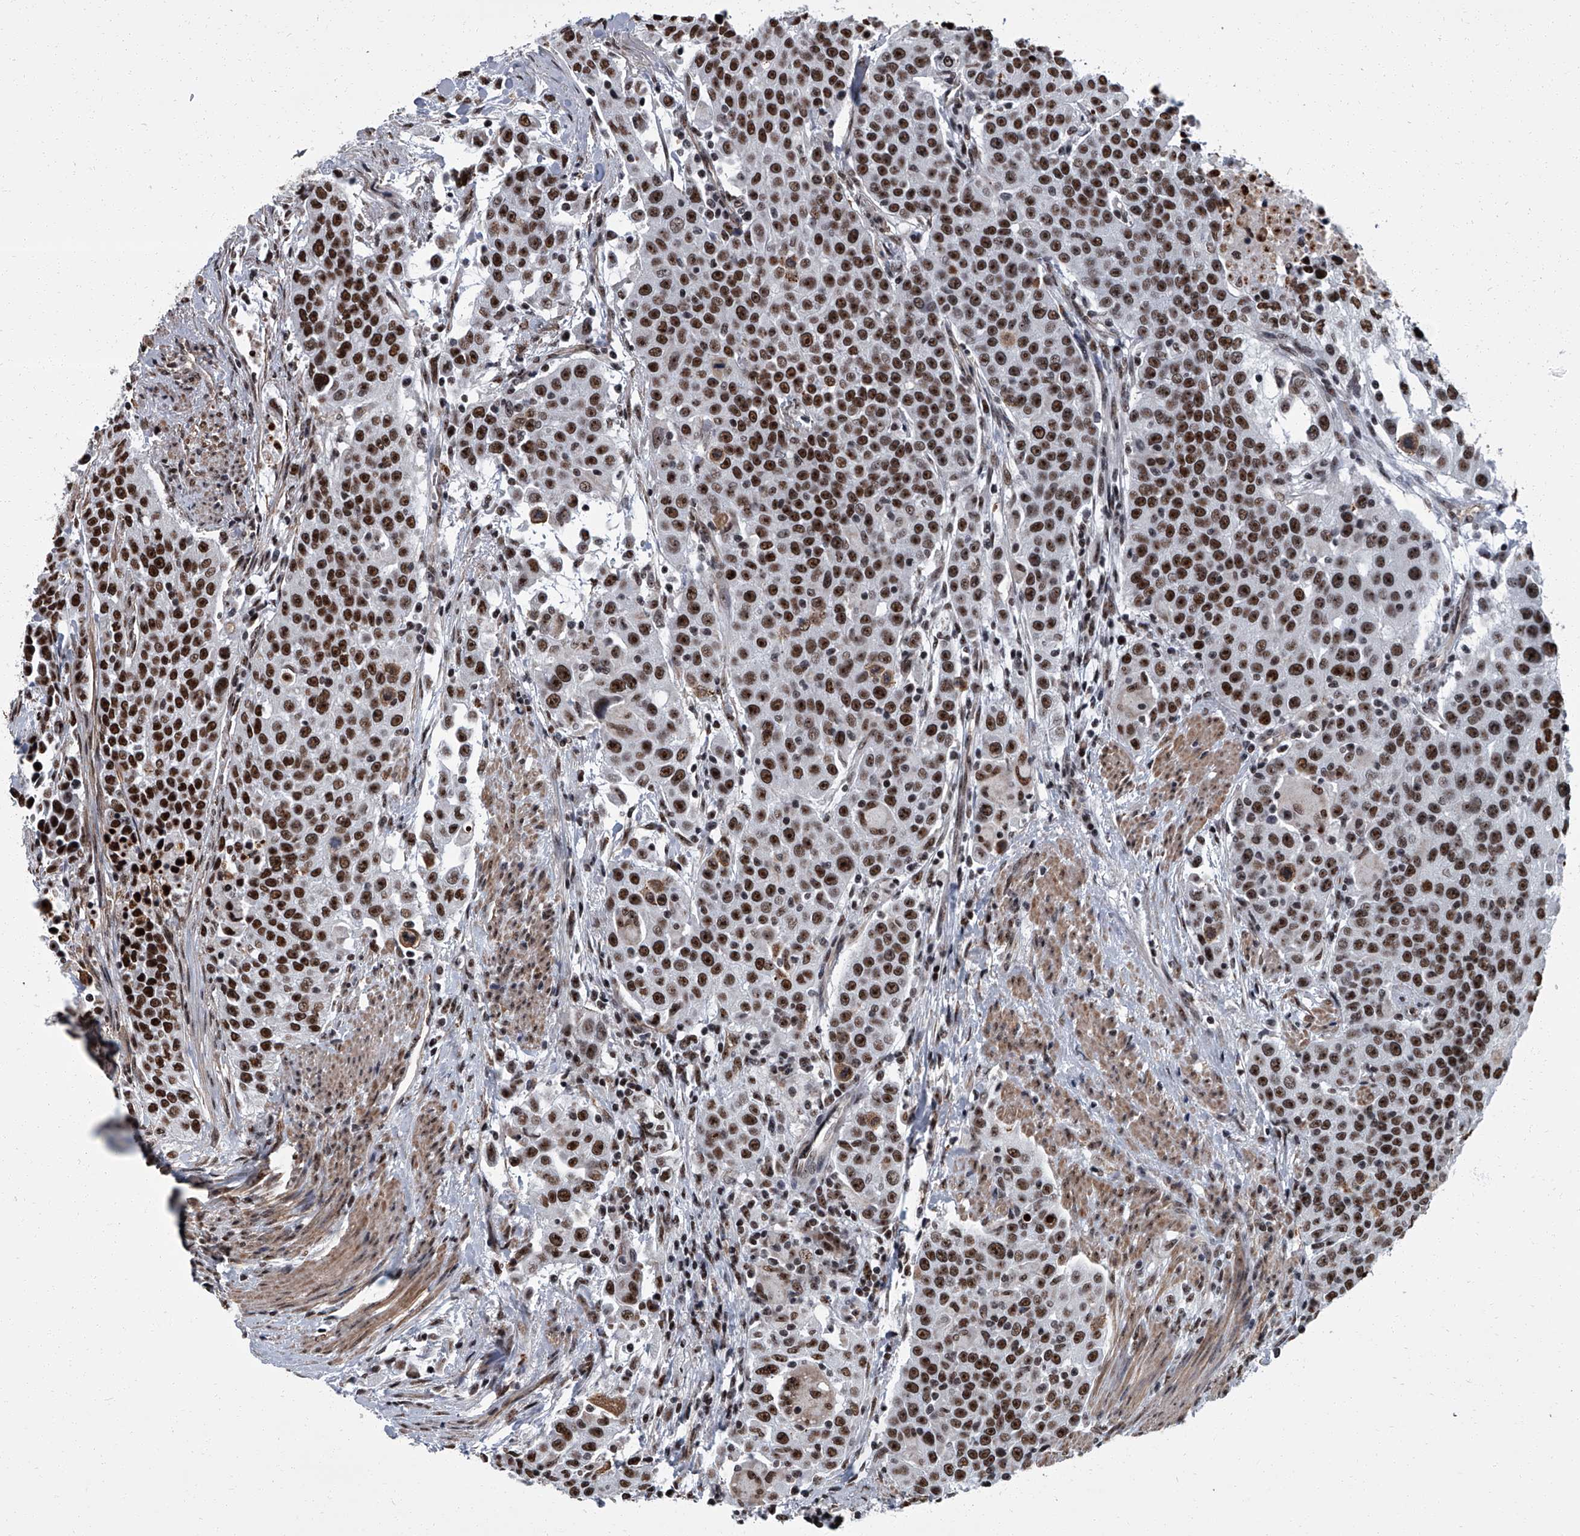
{"staining": {"intensity": "strong", "quantity": ">75%", "location": "nuclear"}, "tissue": "urothelial cancer", "cell_type": "Tumor cells", "image_type": "cancer", "snomed": [{"axis": "morphology", "description": "Urothelial carcinoma, High grade"}, {"axis": "topography", "description": "Urinary bladder"}], "caption": "Protein staining of high-grade urothelial carcinoma tissue displays strong nuclear expression in approximately >75% of tumor cells. (DAB = brown stain, brightfield microscopy at high magnification).", "gene": "ZNF518B", "patient": {"sex": "female", "age": 80}}